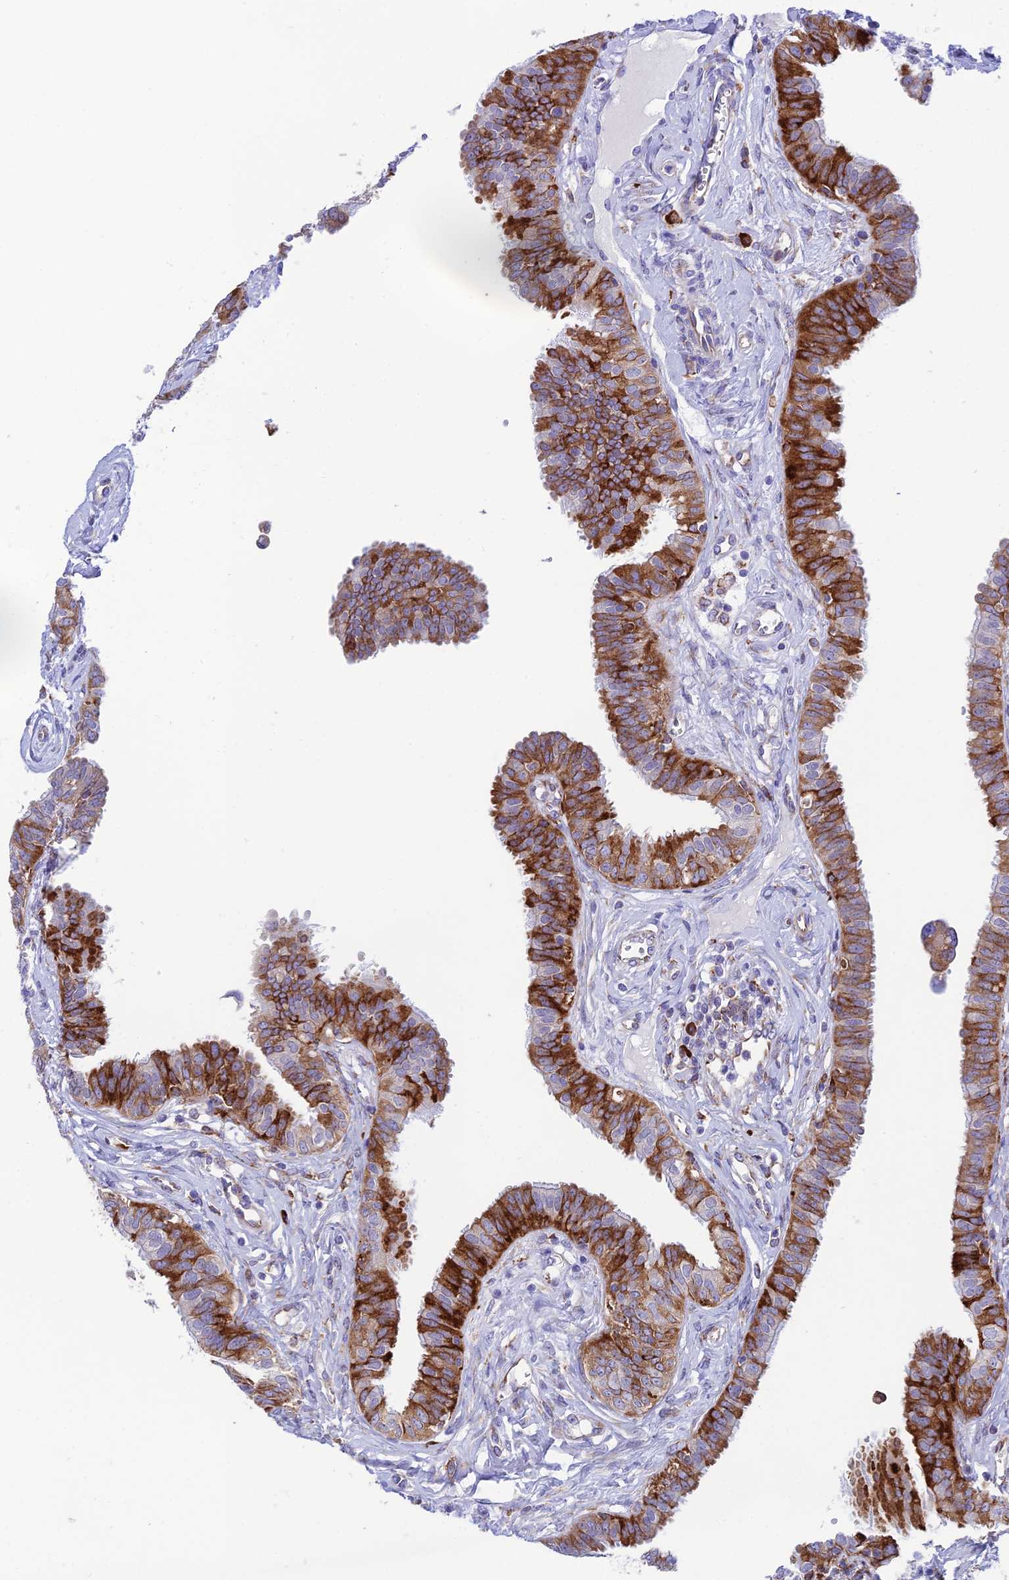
{"staining": {"intensity": "strong", "quantity": ">75%", "location": "cytoplasmic/membranous"}, "tissue": "fallopian tube", "cell_type": "Glandular cells", "image_type": "normal", "snomed": [{"axis": "morphology", "description": "Normal tissue, NOS"}, {"axis": "morphology", "description": "Carcinoma, NOS"}, {"axis": "topography", "description": "Fallopian tube"}, {"axis": "topography", "description": "Ovary"}], "caption": "DAB (3,3'-diaminobenzidine) immunohistochemical staining of normal fallopian tube displays strong cytoplasmic/membranous protein expression in approximately >75% of glandular cells. (DAB IHC, brown staining for protein, blue staining for nuclei).", "gene": "TUBGCP6", "patient": {"sex": "female", "age": 59}}